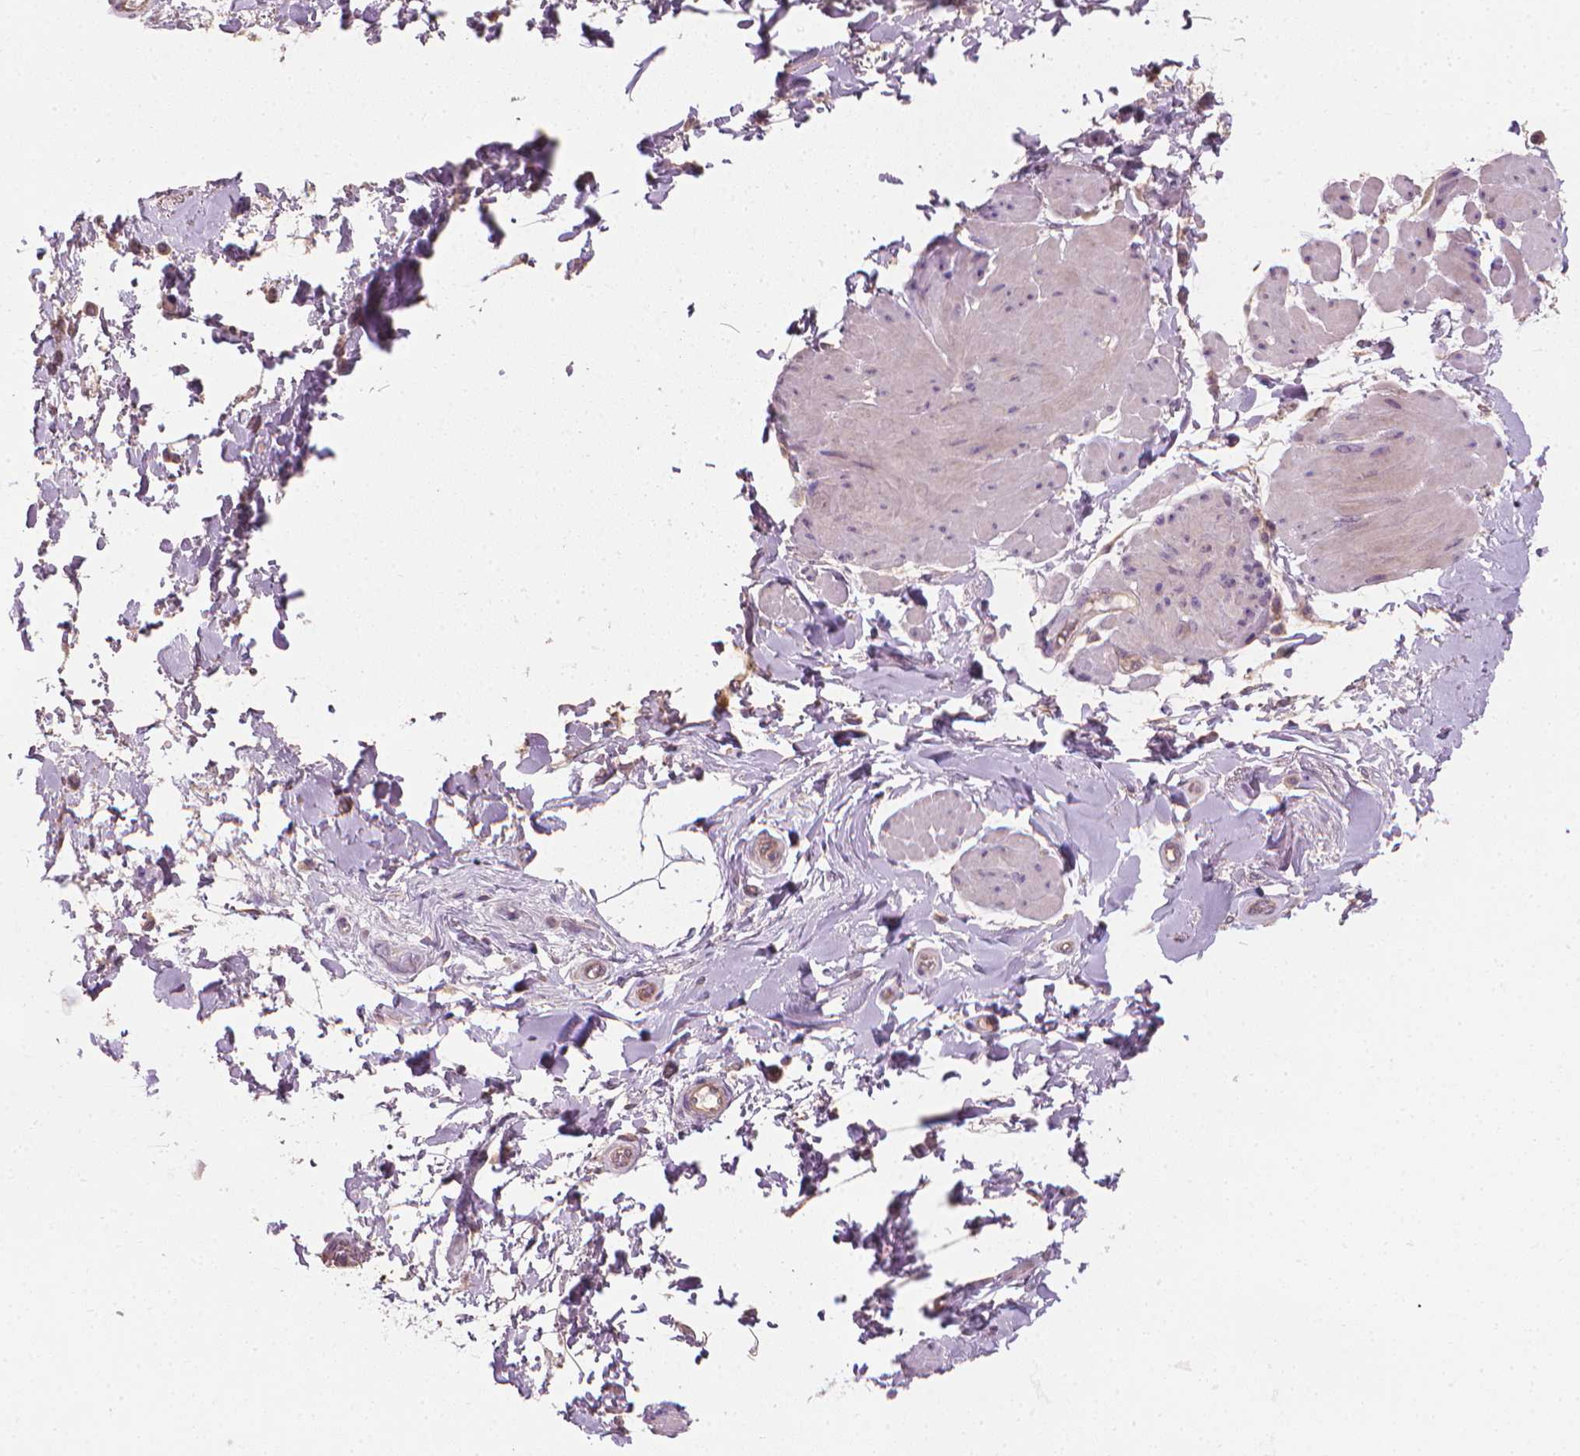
{"staining": {"intensity": "negative", "quantity": "none", "location": "none"}, "tissue": "adipose tissue", "cell_type": "Adipocytes", "image_type": "normal", "snomed": [{"axis": "morphology", "description": "Normal tissue, NOS"}, {"axis": "topography", "description": "Urinary bladder"}, {"axis": "topography", "description": "Peripheral nerve tissue"}], "caption": "A micrograph of human adipose tissue is negative for staining in adipocytes. (DAB immunohistochemistry (IHC), high magnification).", "gene": "RIIAD1", "patient": {"sex": "female", "age": 60}}